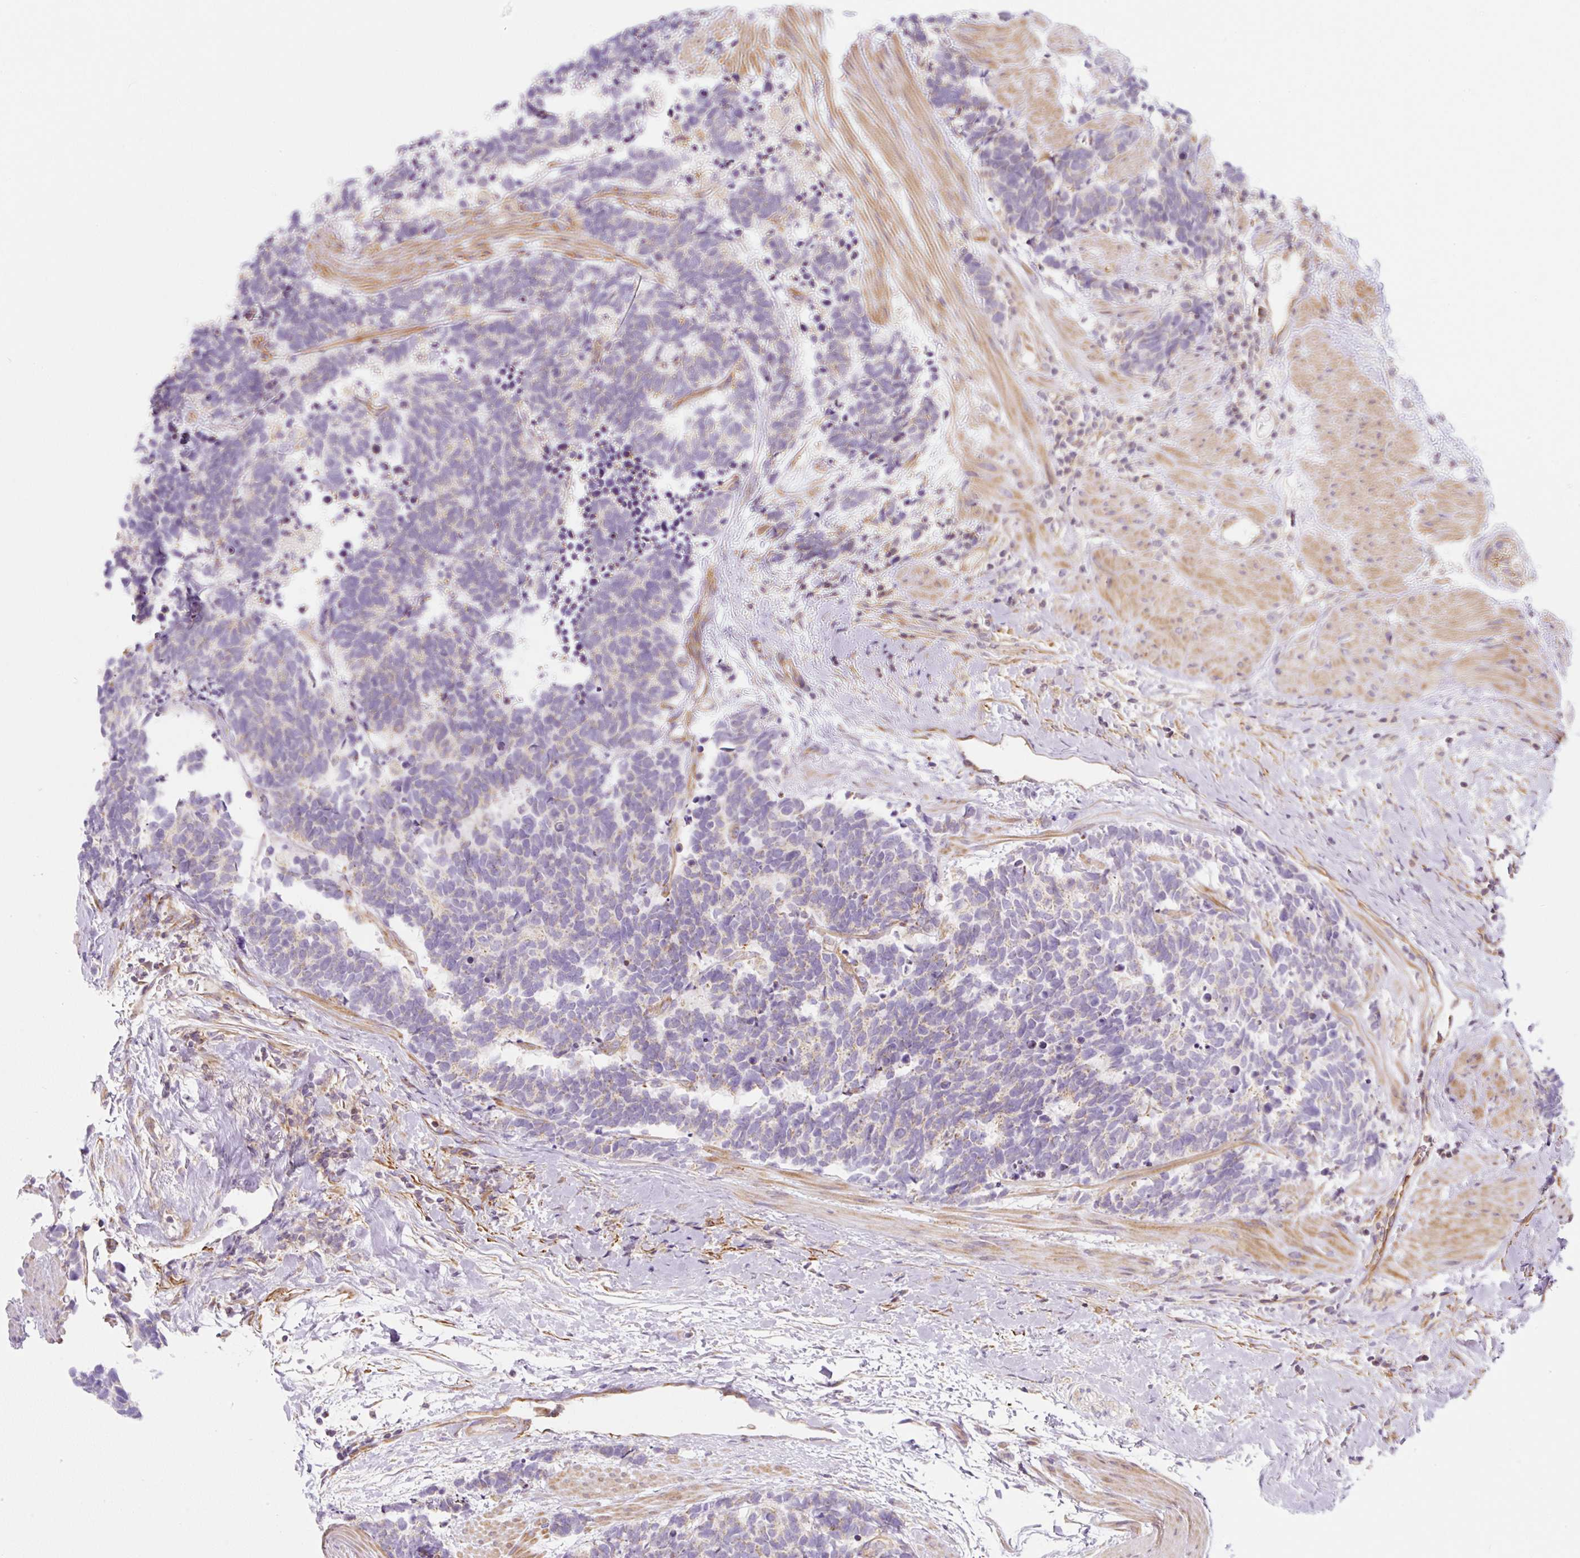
{"staining": {"intensity": "negative", "quantity": "none", "location": "none"}, "tissue": "carcinoid", "cell_type": "Tumor cells", "image_type": "cancer", "snomed": [{"axis": "morphology", "description": "Carcinoid, malignant, NOS"}, {"axis": "topography", "description": "Colon"}], "caption": "High power microscopy micrograph of an immunohistochemistry (IHC) image of carcinoid, revealing no significant expression in tumor cells.", "gene": "ERAP2", "patient": {"sex": "female", "age": 52}}